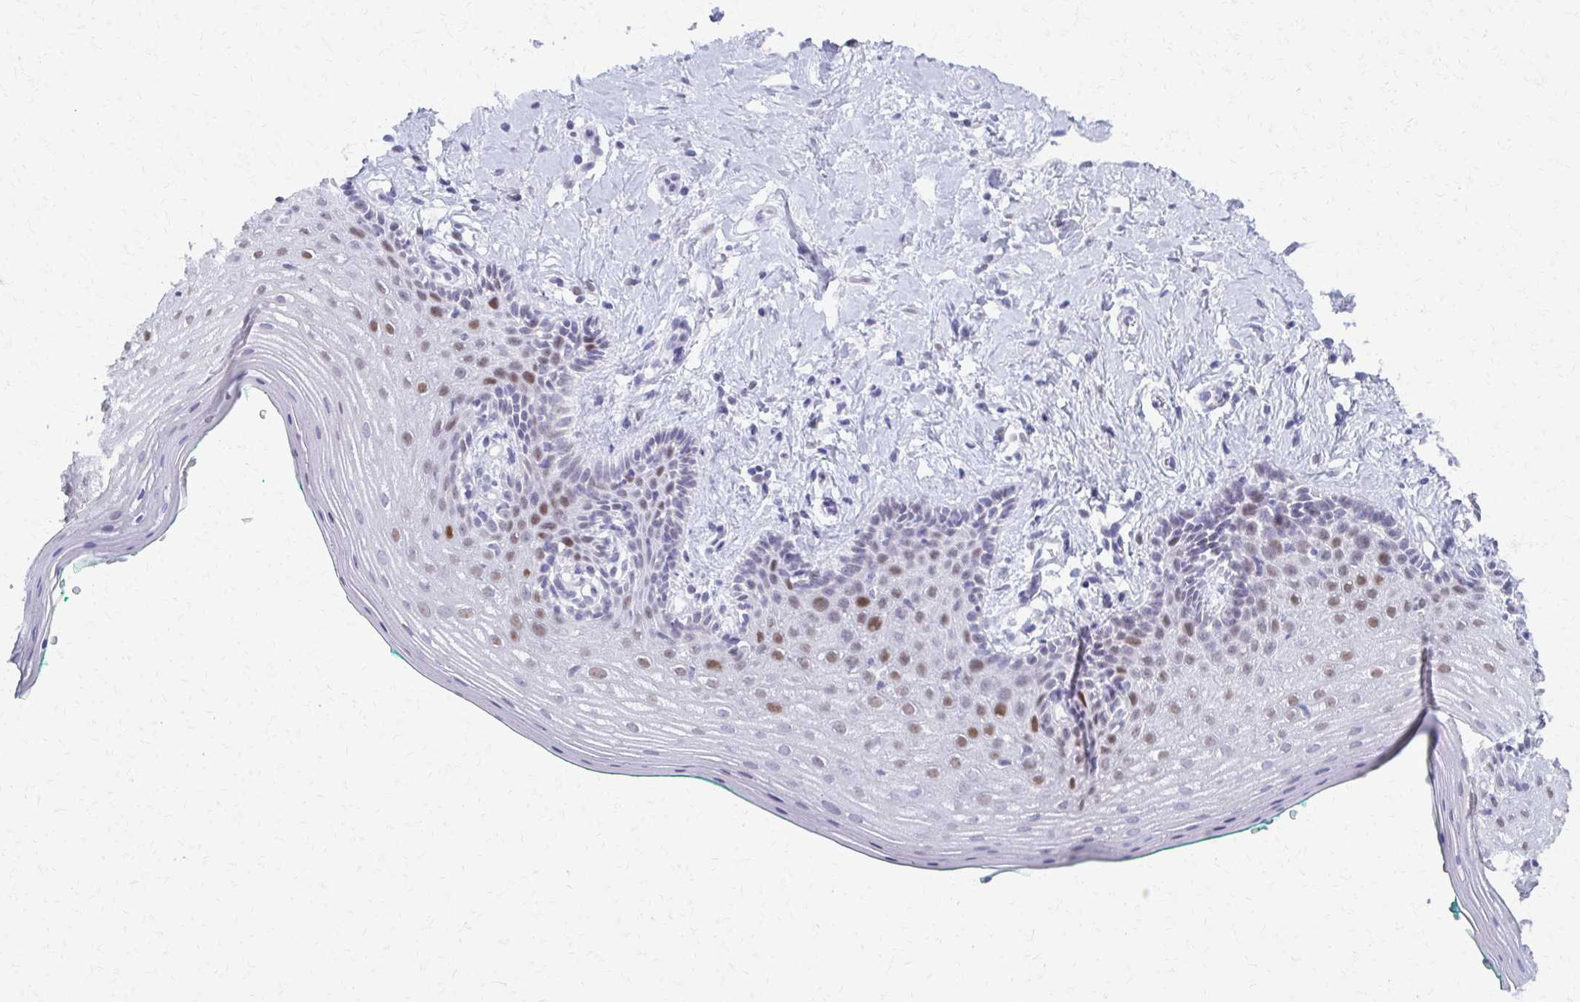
{"staining": {"intensity": "moderate", "quantity": "<25%", "location": "nuclear"}, "tissue": "vagina", "cell_type": "Squamous epithelial cells", "image_type": "normal", "snomed": [{"axis": "morphology", "description": "Normal tissue, NOS"}, {"axis": "topography", "description": "Vagina"}], "caption": "Normal vagina was stained to show a protein in brown. There is low levels of moderate nuclear positivity in about <25% of squamous epithelial cells. Using DAB (3,3'-diaminobenzidine) (brown) and hematoxylin (blue) stains, captured at high magnification using brightfield microscopy.", "gene": "MORC4", "patient": {"sex": "female", "age": 42}}